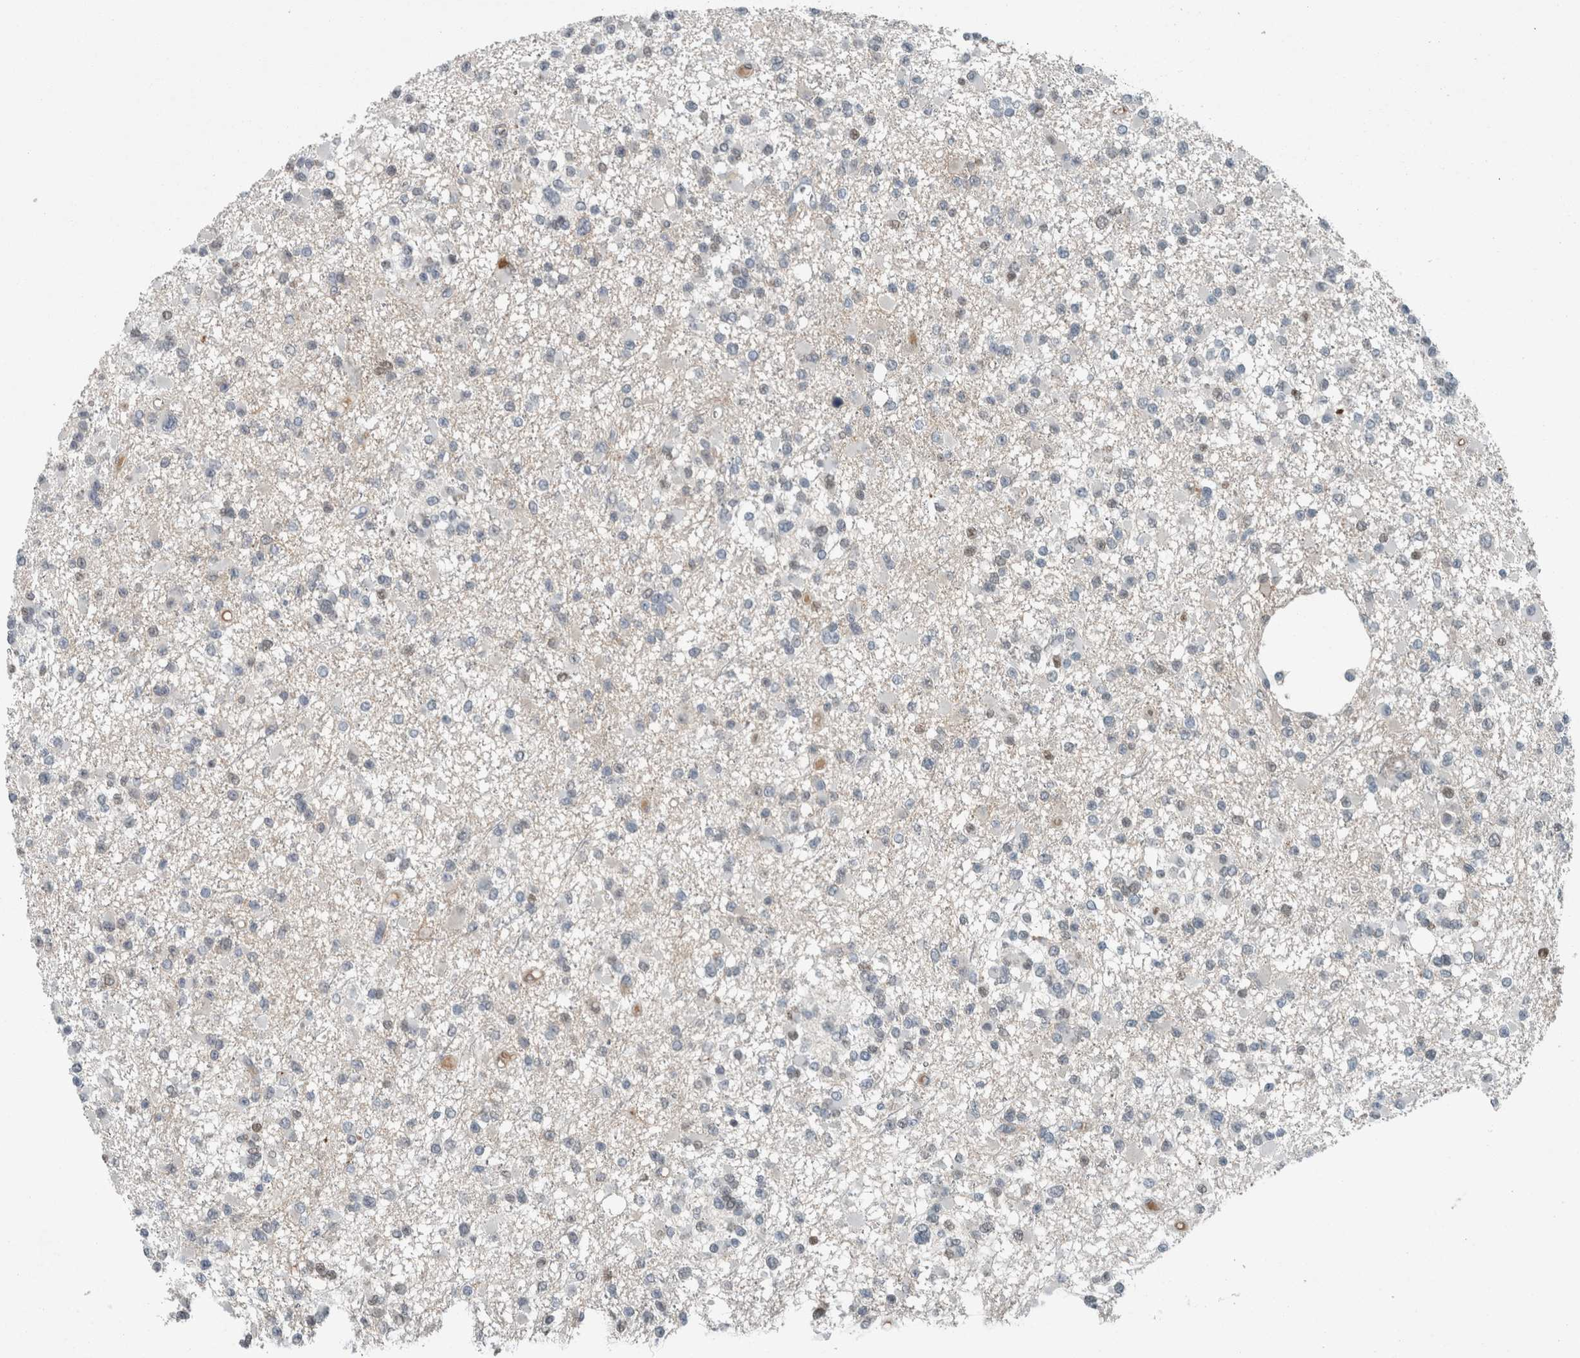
{"staining": {"intensity": "negative", "quantity": "none", "location": "none"}, "tissue": "glioma", "cell_type": "Tumor cells", "image_type": "cancer", "snomed": [{"axis": "morphology", "description": "Glioma, malignant, Low grade"}, {"axis": "topography", "description": "Brain"}], "caption": "An IHC histopathology image of low-grade glioma (malignant) is shown. There is no staining in tumor cells of low-grade glioma (malignant).", "gene": "CHL1", "patient": {"sex": "female", "age": 22}}